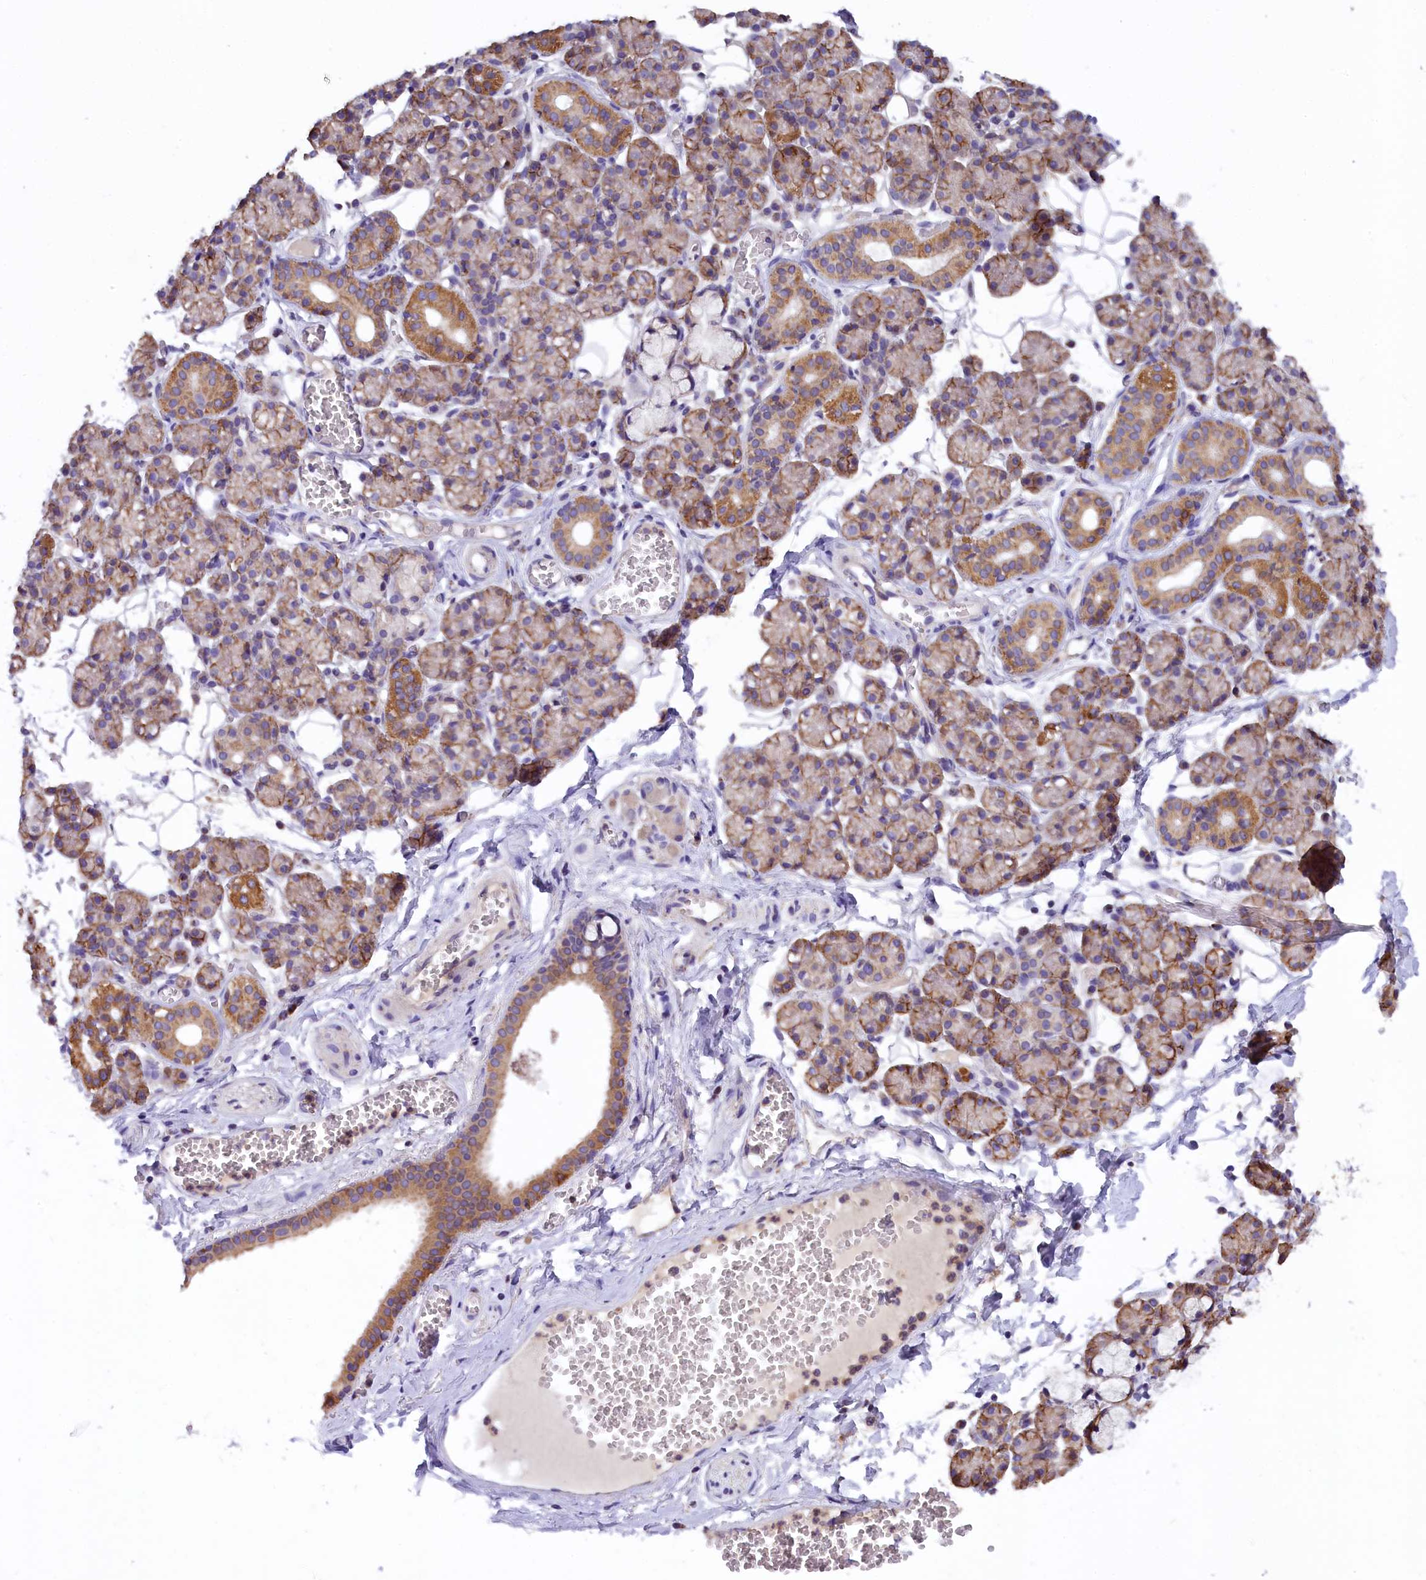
{"staining": {"intensity": "moderate", "quantity": ">75%", "location": "cytoplasmic/membranous"}, "tissue": "salivary gland", "cell_type": "Glandular cells", "image_type": "normal", "snomed": [{"axis": "morphology", "description": "Normal tissue, NOS"}, {"axis": "topography", "description": "Salivary gland"}], "caption": "Salivary gland stained with DAB (3,3'-diaminobenzidine) immunohistochemistry (IHC) shows medium levels of moderate cytoplasmic/membranous staining in approximately >75% of glandular cells.", "gene": "DNAJB9", "patient": {"sex": "male", "age": 63}}